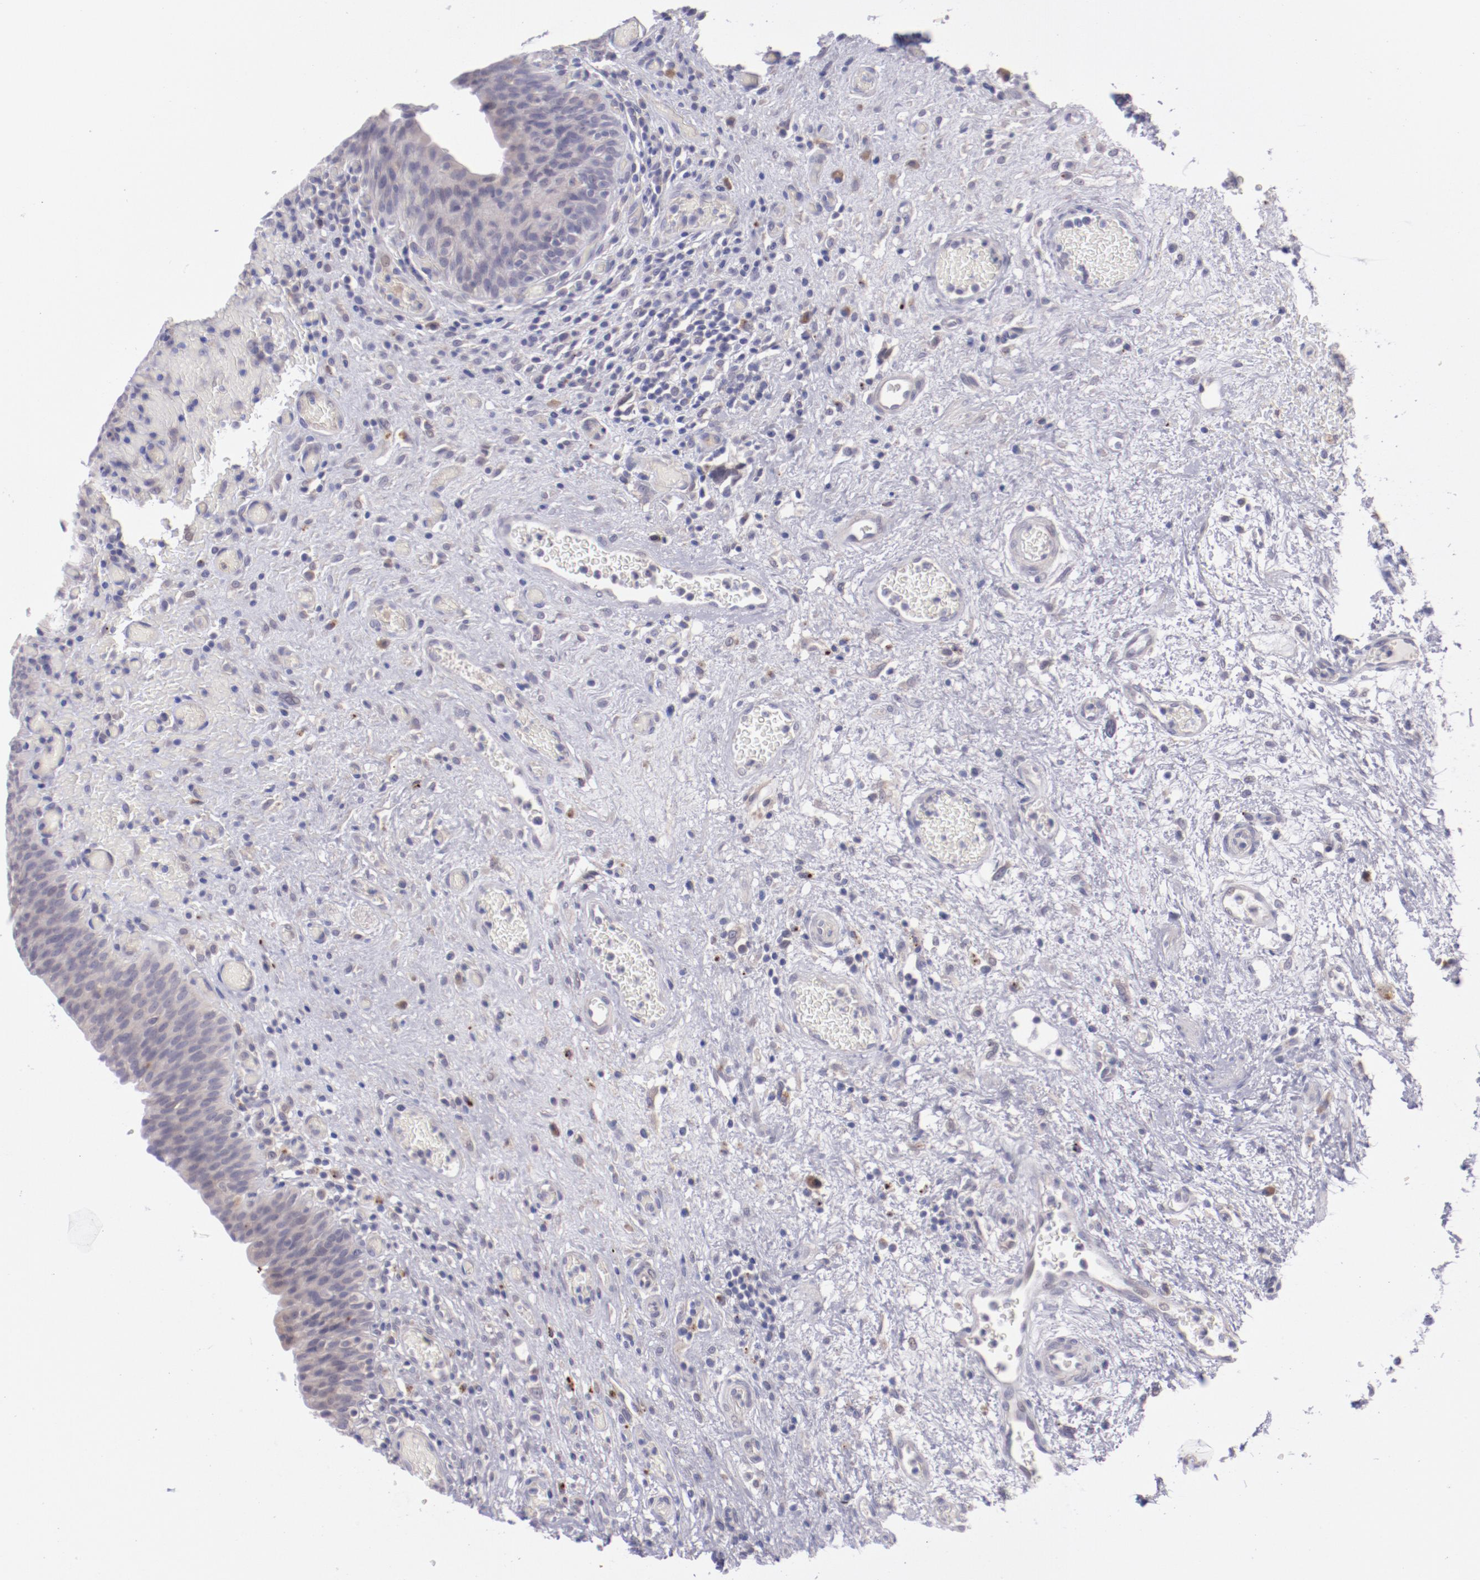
{"staining": {"intensity": "weak", "quantity": "<25%", "location": "cytoplasmic/membranous"}, "tissue": "urinary bladder", "cell_type": "Urothelial cells", "image_type": "normal", "snomed": [{"axis": "morphology", "description": "Normal tissue, NOS"}, {"axis": "morphology", "description": "Urothelial carcinoma, High grade"}, {"axis": "topography", "description": "Urinary bladder"}], "caption": "IHC histopathology image of benign urinary bladder stained for a protein (brown), which demonstrates no expression in urothelial cells.", "gene": "TRAF3", "patient": {"sex": "male", "age": 51}}